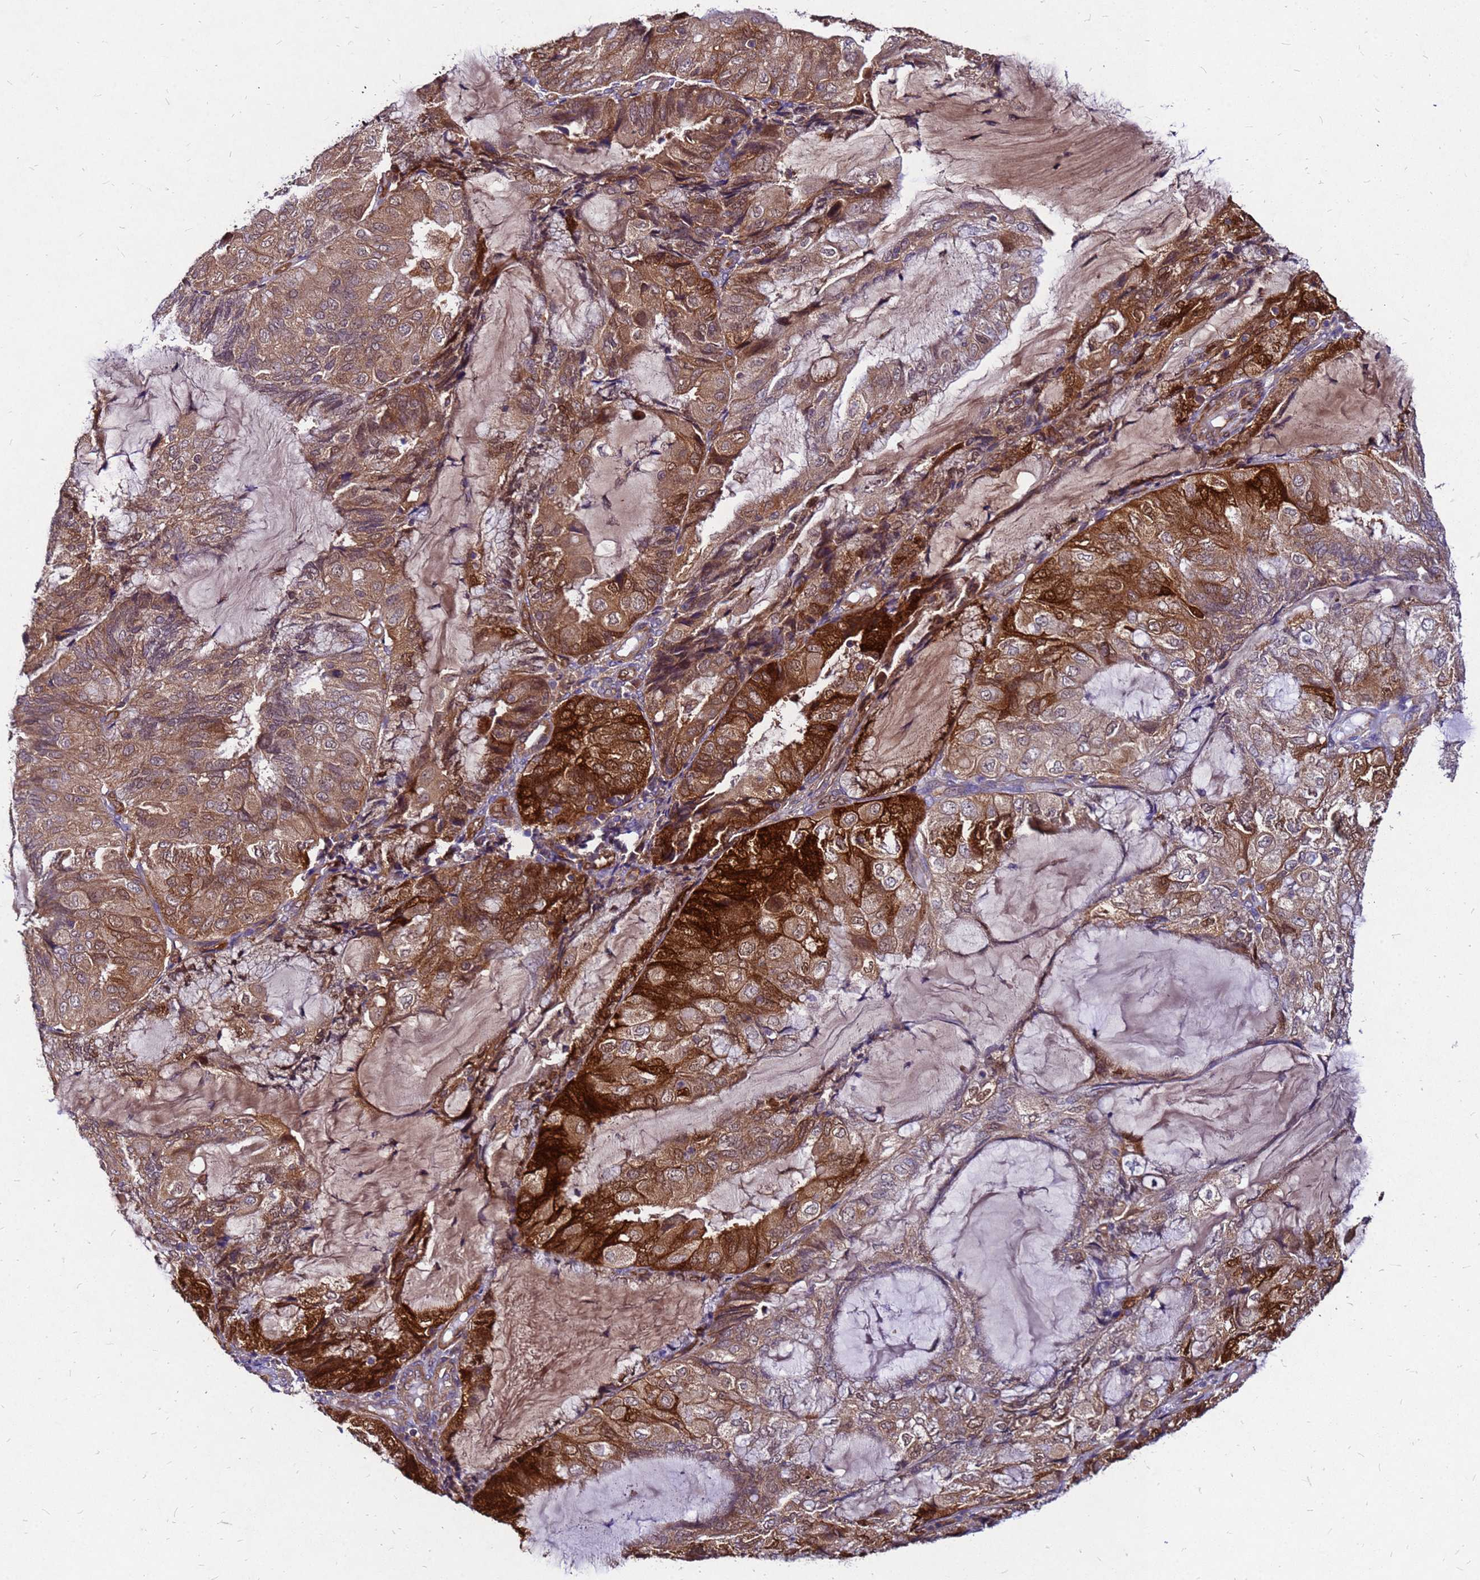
{"staining": {"intensity": "strong", "quantity": ">75%", "location": "cytoplasmic/membranous"}, "tissue": "endometrial cancer", "cell_type": "Tumor cells", "image_type": "cancer", "snomed": [{"axis": "morphology", "description": "Adenocarcinoma, NOS"}, {"axis": "topography", "description": "Endometrium"}], "caption": "A brown stain shows strong cytoplasmic/membranous staining of a protein in adenocarcinoma (endometrial) tumor cells.", "gene": "DUSP23", "patient": {"sex": "female", "age": 81}}